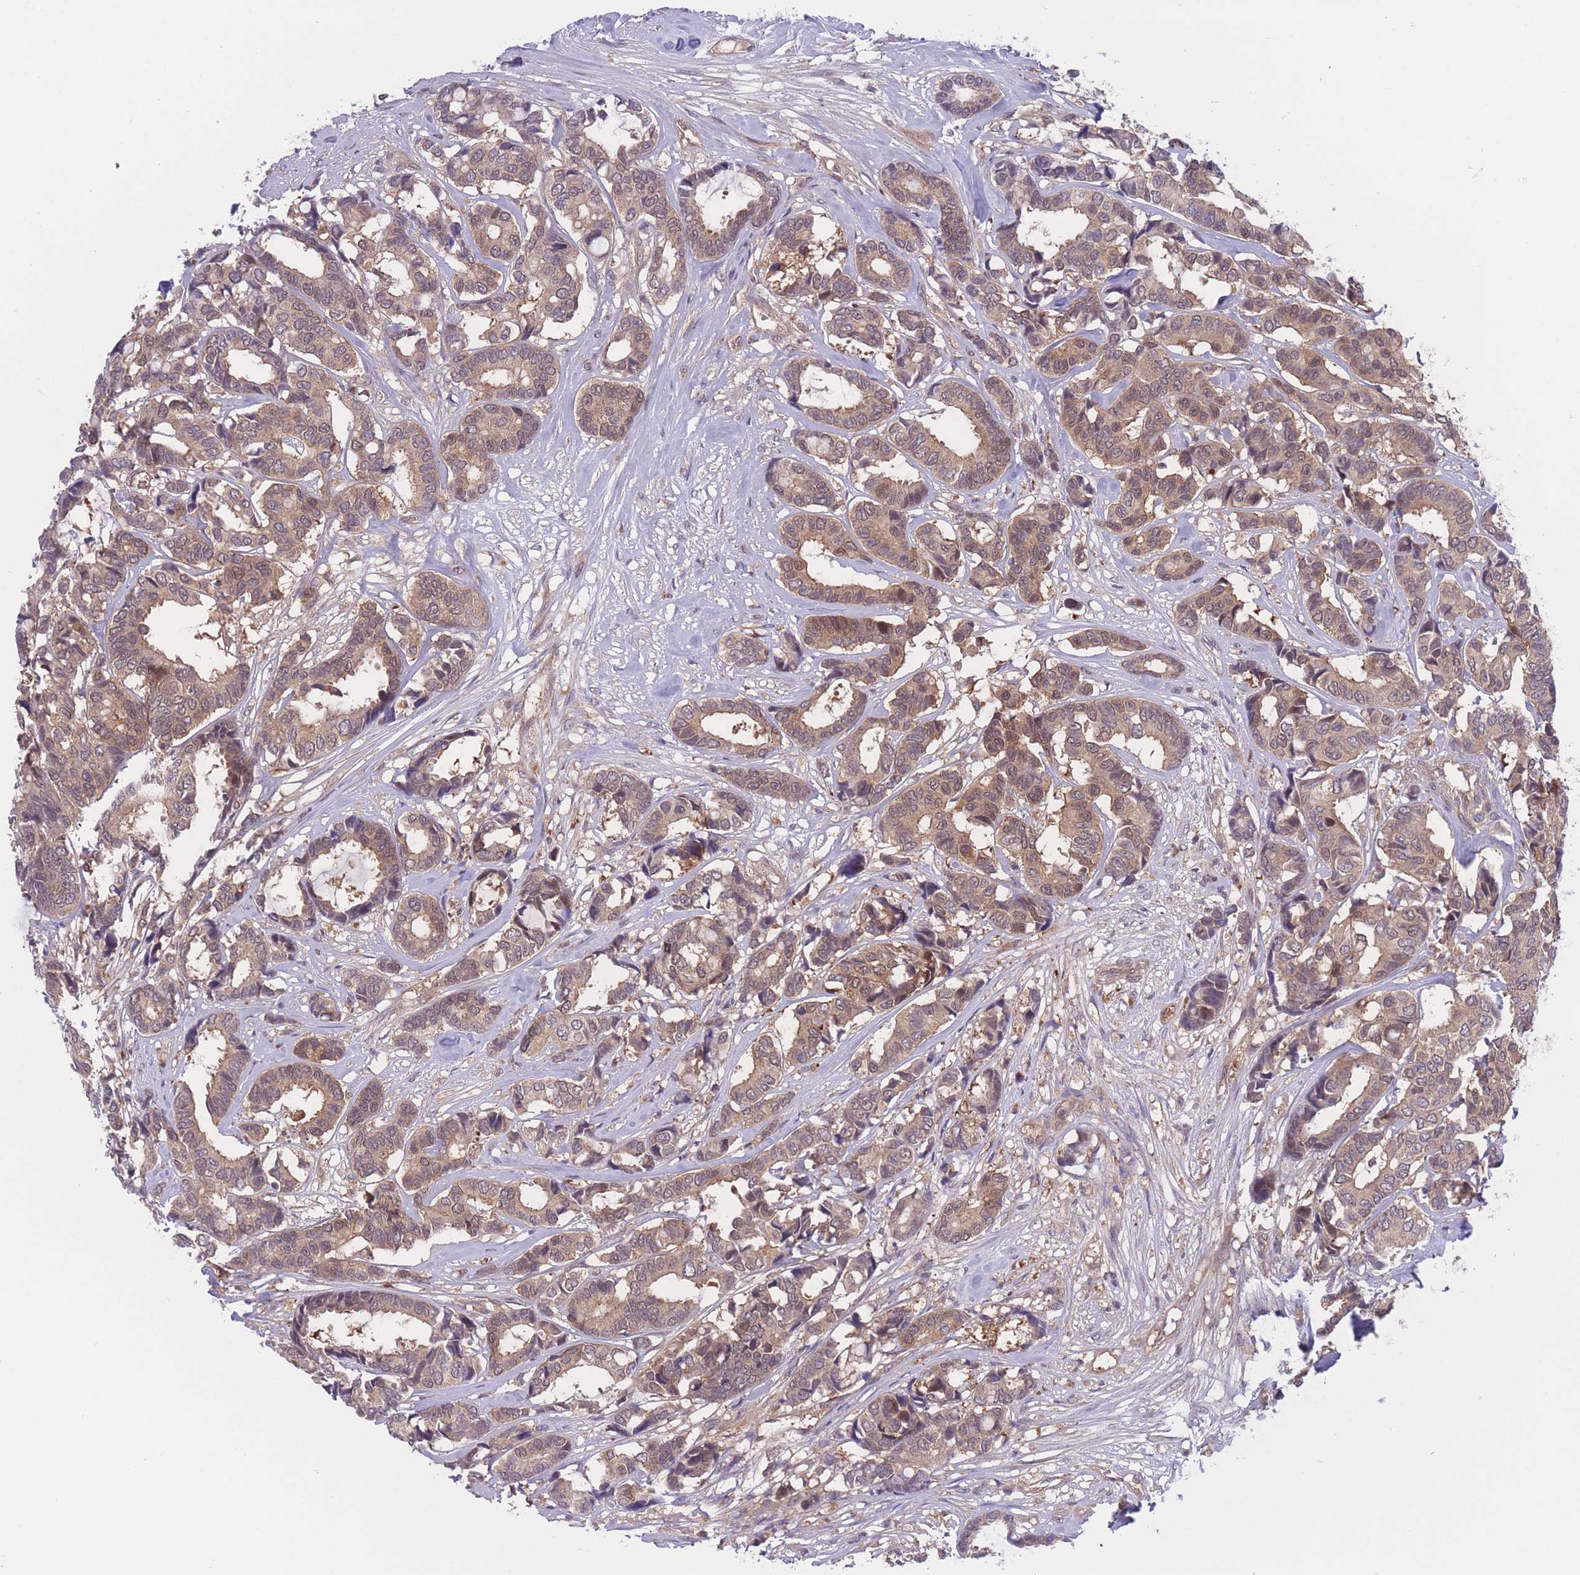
{"staining": {"intensity": "moderate", "quantity": ">75%", "location": "cytoplasmic/membranous"}, "tissue": "breast cancer", "cell_type": "Tumor cells", "image_type": "cancer", "snomed": [{"axis": "morphology", "description": "Duct carcinoma"}, {"axis": "topography", "description": "Breast"}], "caption": "Brown immunohistochemical staining in breast cancer displays moderate cytoplasmic/membranous staining in about >75% of tumor cells.", "gene": "UBE2N", "patient": {"sex": "female", "age": 87}}